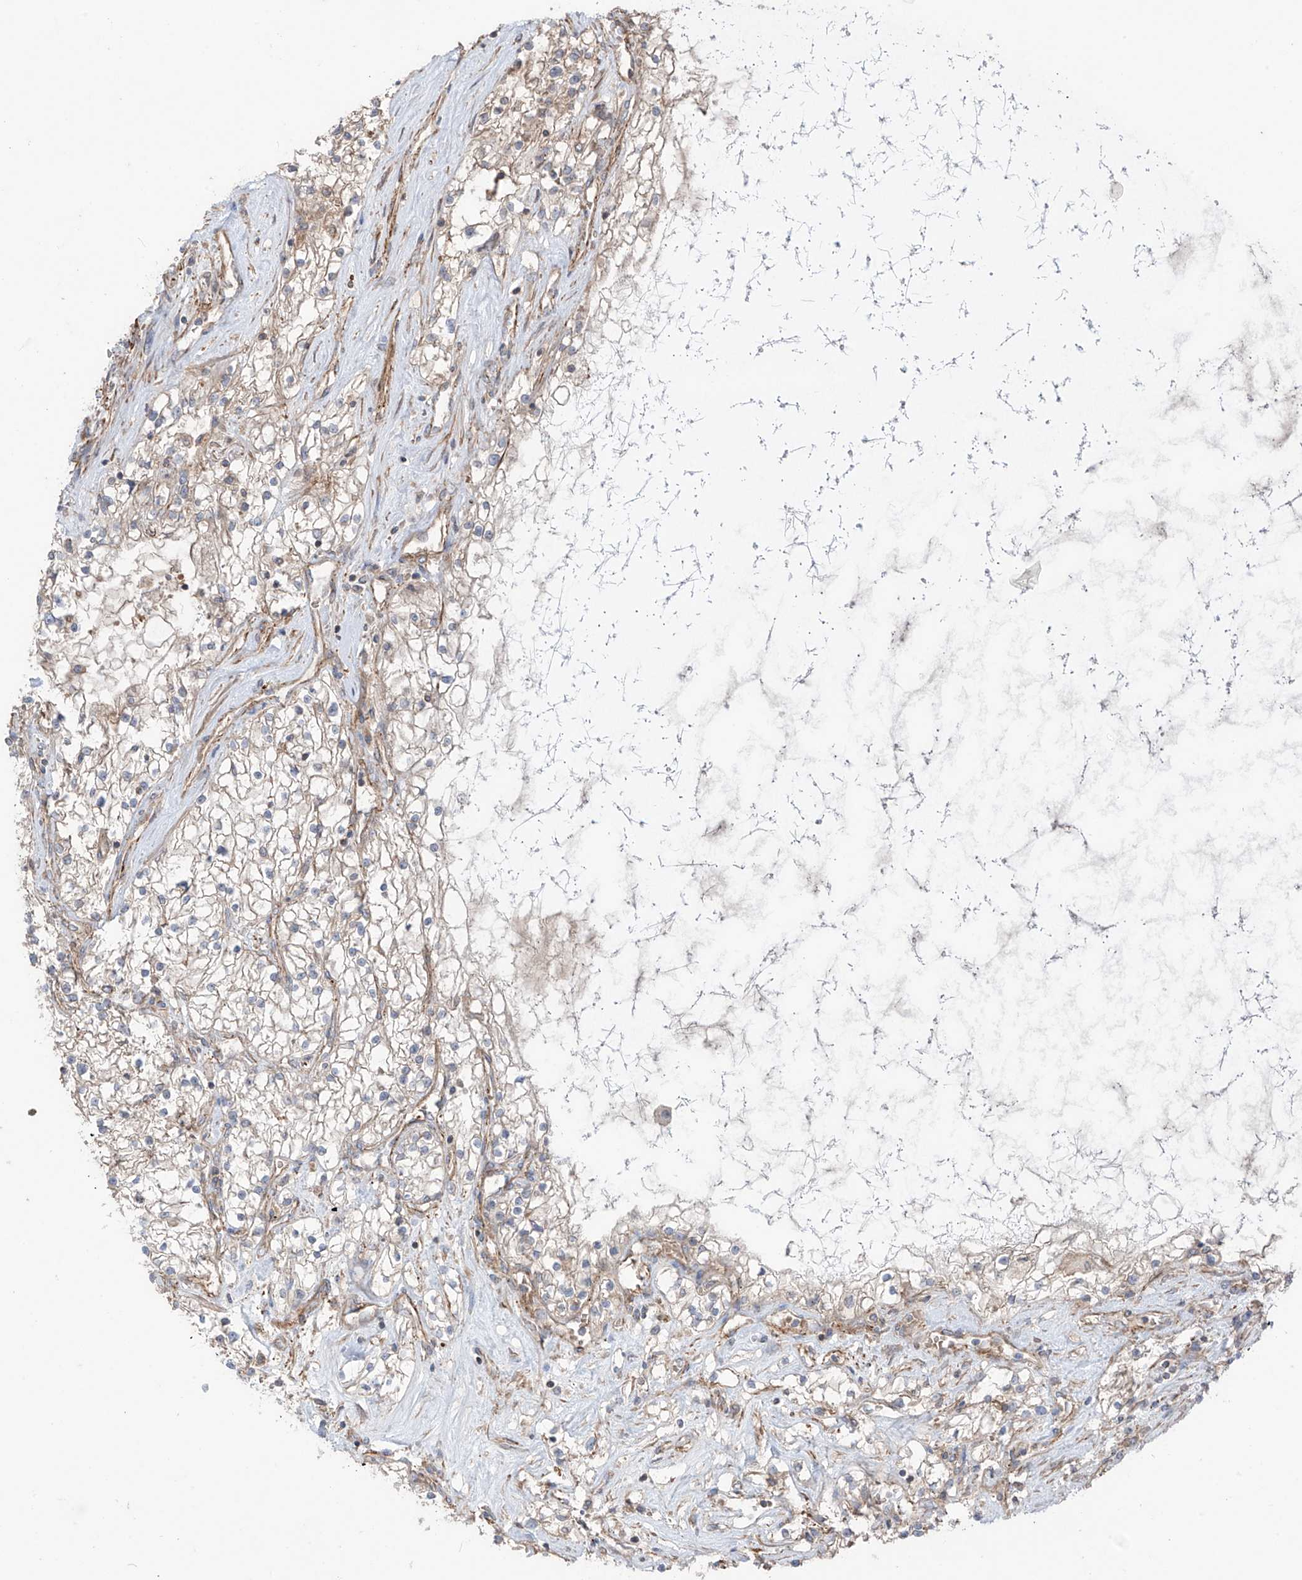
{"staining": {"intensity": "negative", "quantity": "none", "location": "none"}, "tissue": "renal cancer", "cell_type": "Tumor cells", "image_type": "cancer", "snomed": [{"axis": "morphology", "description": "Normal tissue, NOS"}, {"axis": "morphology", "description": "Adenocarcinoma, NOS"}, {"axis": "topography", "description": "Kidney"}], "caption": "A high-resolution image shows immunohistochemistry (IHC) staining of adenocarcinoma (renal), which shows no significant staining in tumor cells.", "gene": "TRMU", "patient": {"sex": "male", "age": 68}}